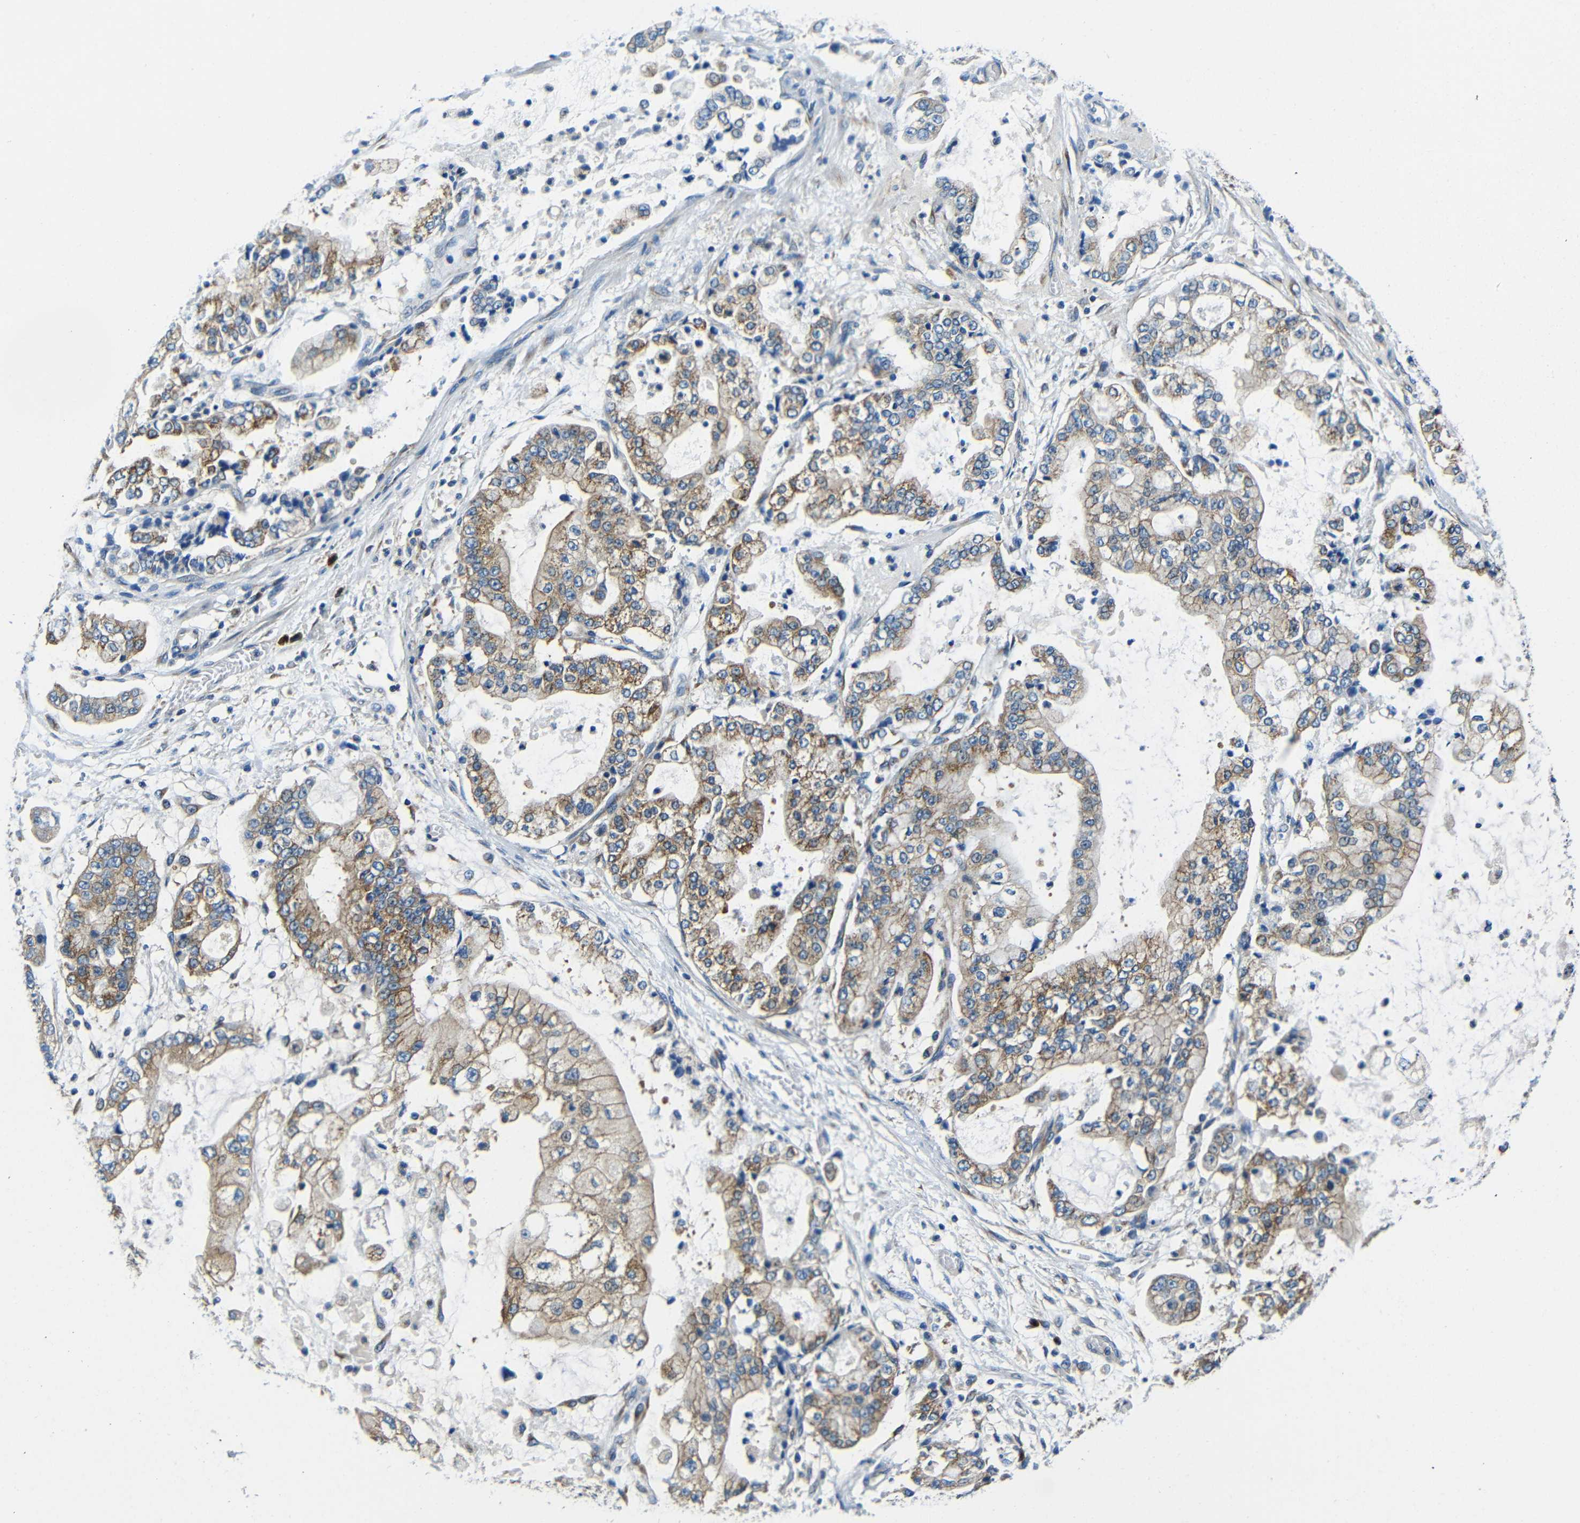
{"staining": {"intensity": "moderate", "quantity": ">75%", "location": "cytoplasmic/membranous"}, "tissue": "stomach cancer", "cell_type": "Tumor cells", "image_type": "cancer", "snomed": [{"axis": "morphology", "description": "Adenocarcinoma, NOS"}, {"axis": "topography", "description": "Stomach"}], "caption": "A photomicrograph showing moderate cytoplasmic/membranous positivity in approximately >75% of tumor cells in stomach adenocarcinoma, as visualized by brown immunohistochemical staining.", "gene": "USO1", "patient": {"sex": "male", "age": 76}}